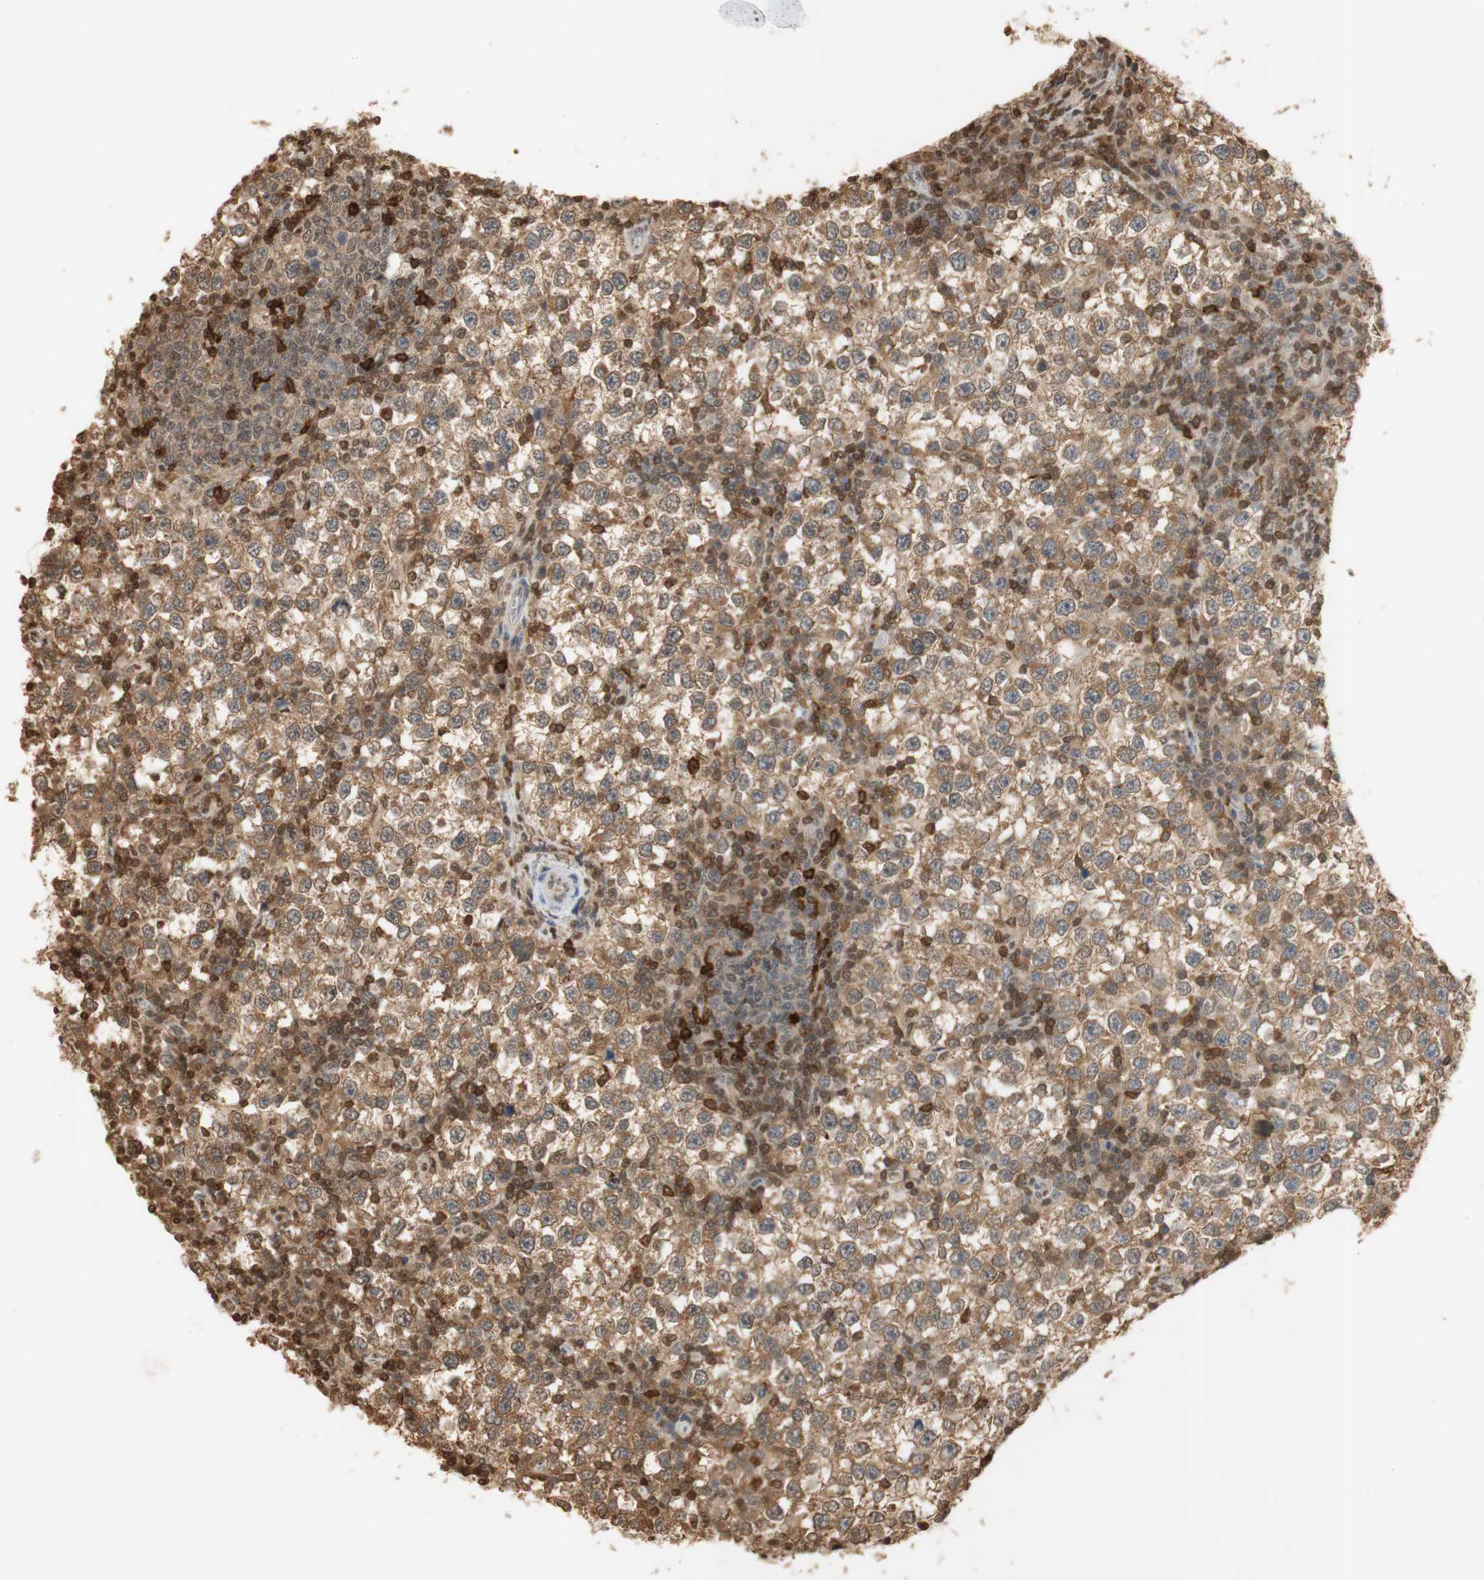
{"staining": {"intensity": "moderate", "quantity": ">75%", "location": "cytoplasmic/membranous"}, "tissue": "testis cancer", "cell_type": "Tumor cells", "image_type": "cancer", "snomed": [{"axis": "morphology", "description": "Seminoma, NOS"}, {"axis": "topography", "description": "Testis"}], "caption": "Immunohistochemistry (IHC) (DAB) staining of human testis seminoma displays moderate cytoplasmic/membranous protein staining in approximately >75% of tumor cells.", "gene": "NAP1L4", "patient": {"sex": "male", "age": 65}}